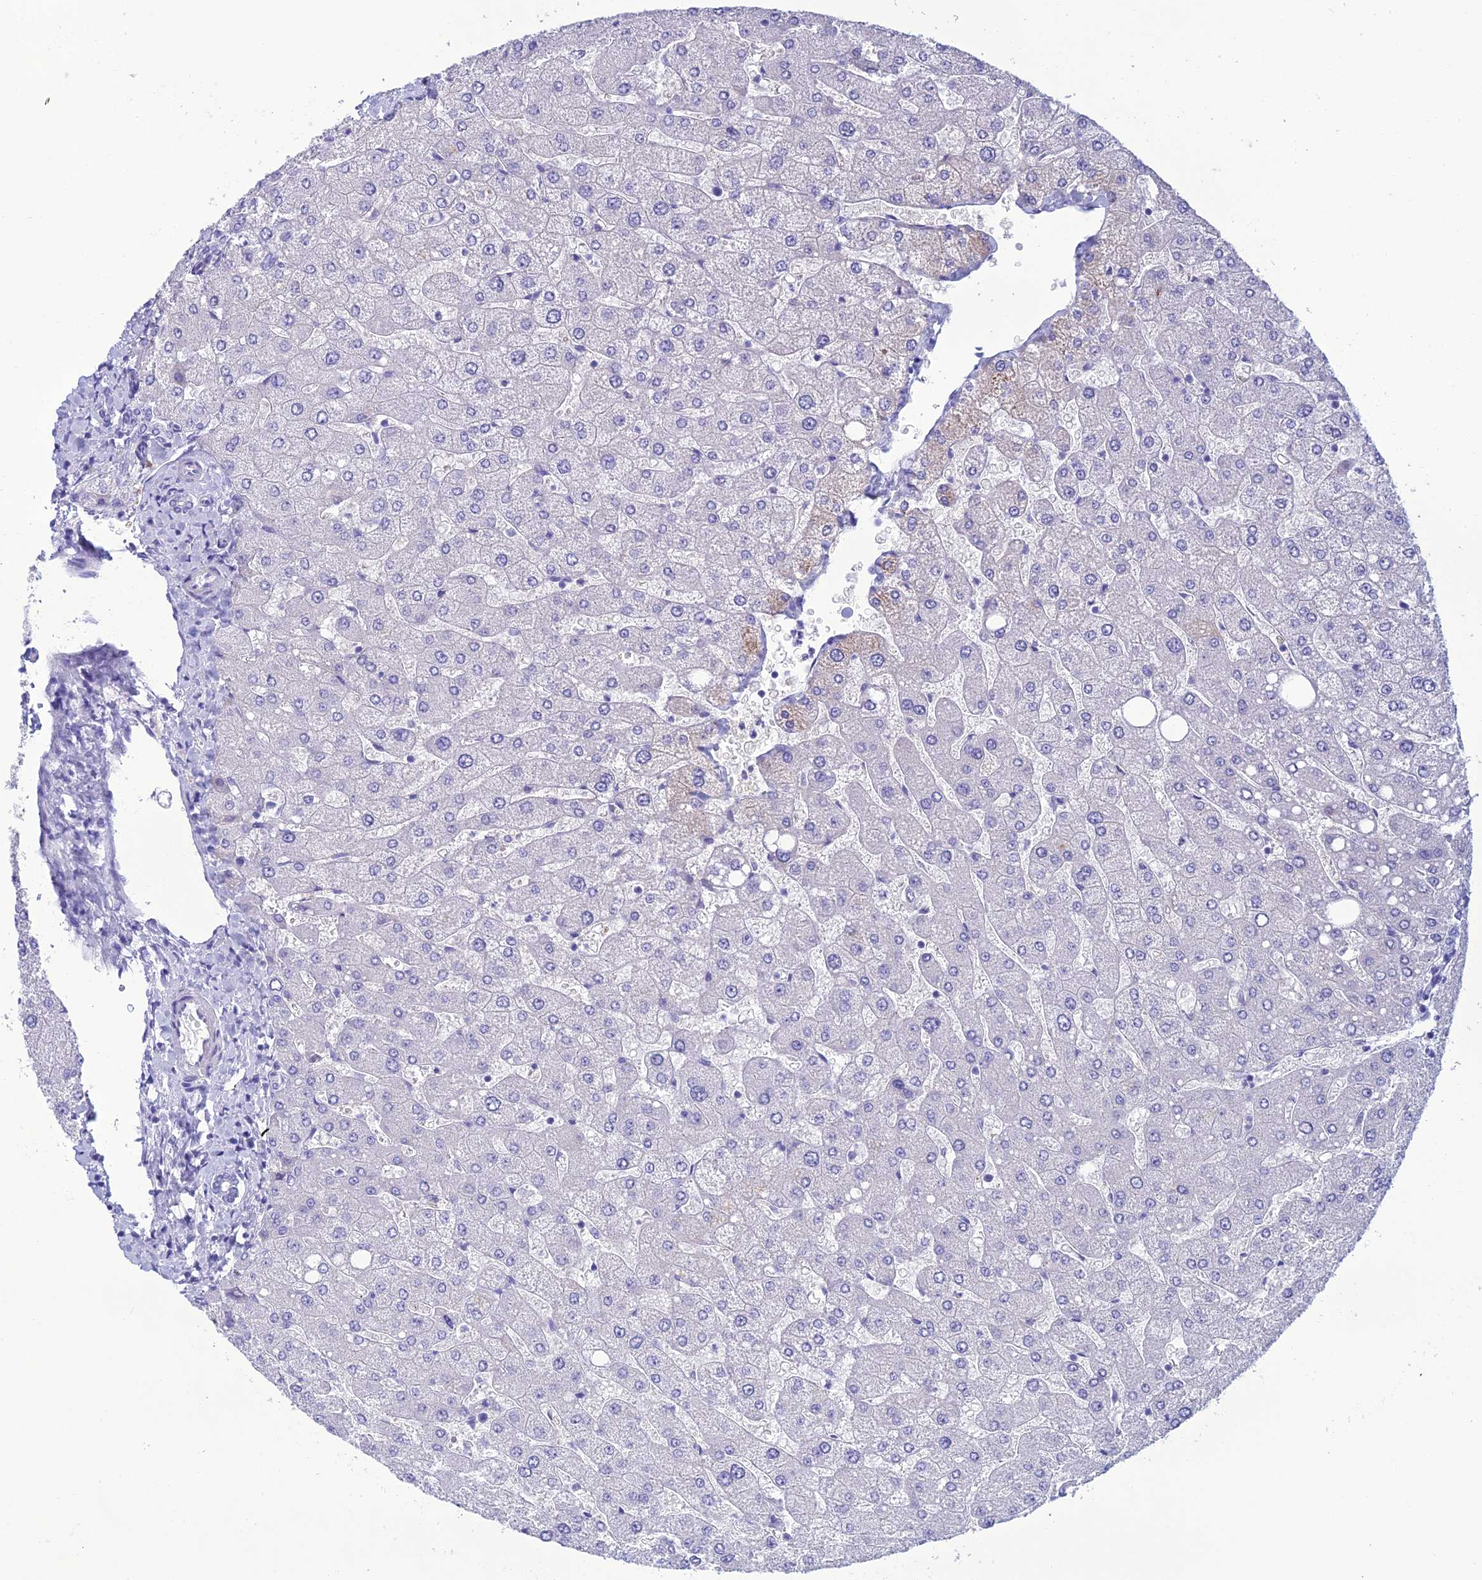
{"staining": {"intensity": "negative", "quantity": "none", "location": "none"}, "tissue": "liver", "cell_type": "Cholangiocytes", "image_type": "normal", "snomed": [{"axis": "morphology", "description": "Normal tissue, NOS"}, {"axis": "topography", "description": "Liver"}], "caption": "DAB immunohistochemical staining of unremarkable human liver shows no significant staining in cholangiocytes.", "gene": "OR56B1", "patient": {"sex": "male", "age": 55}}